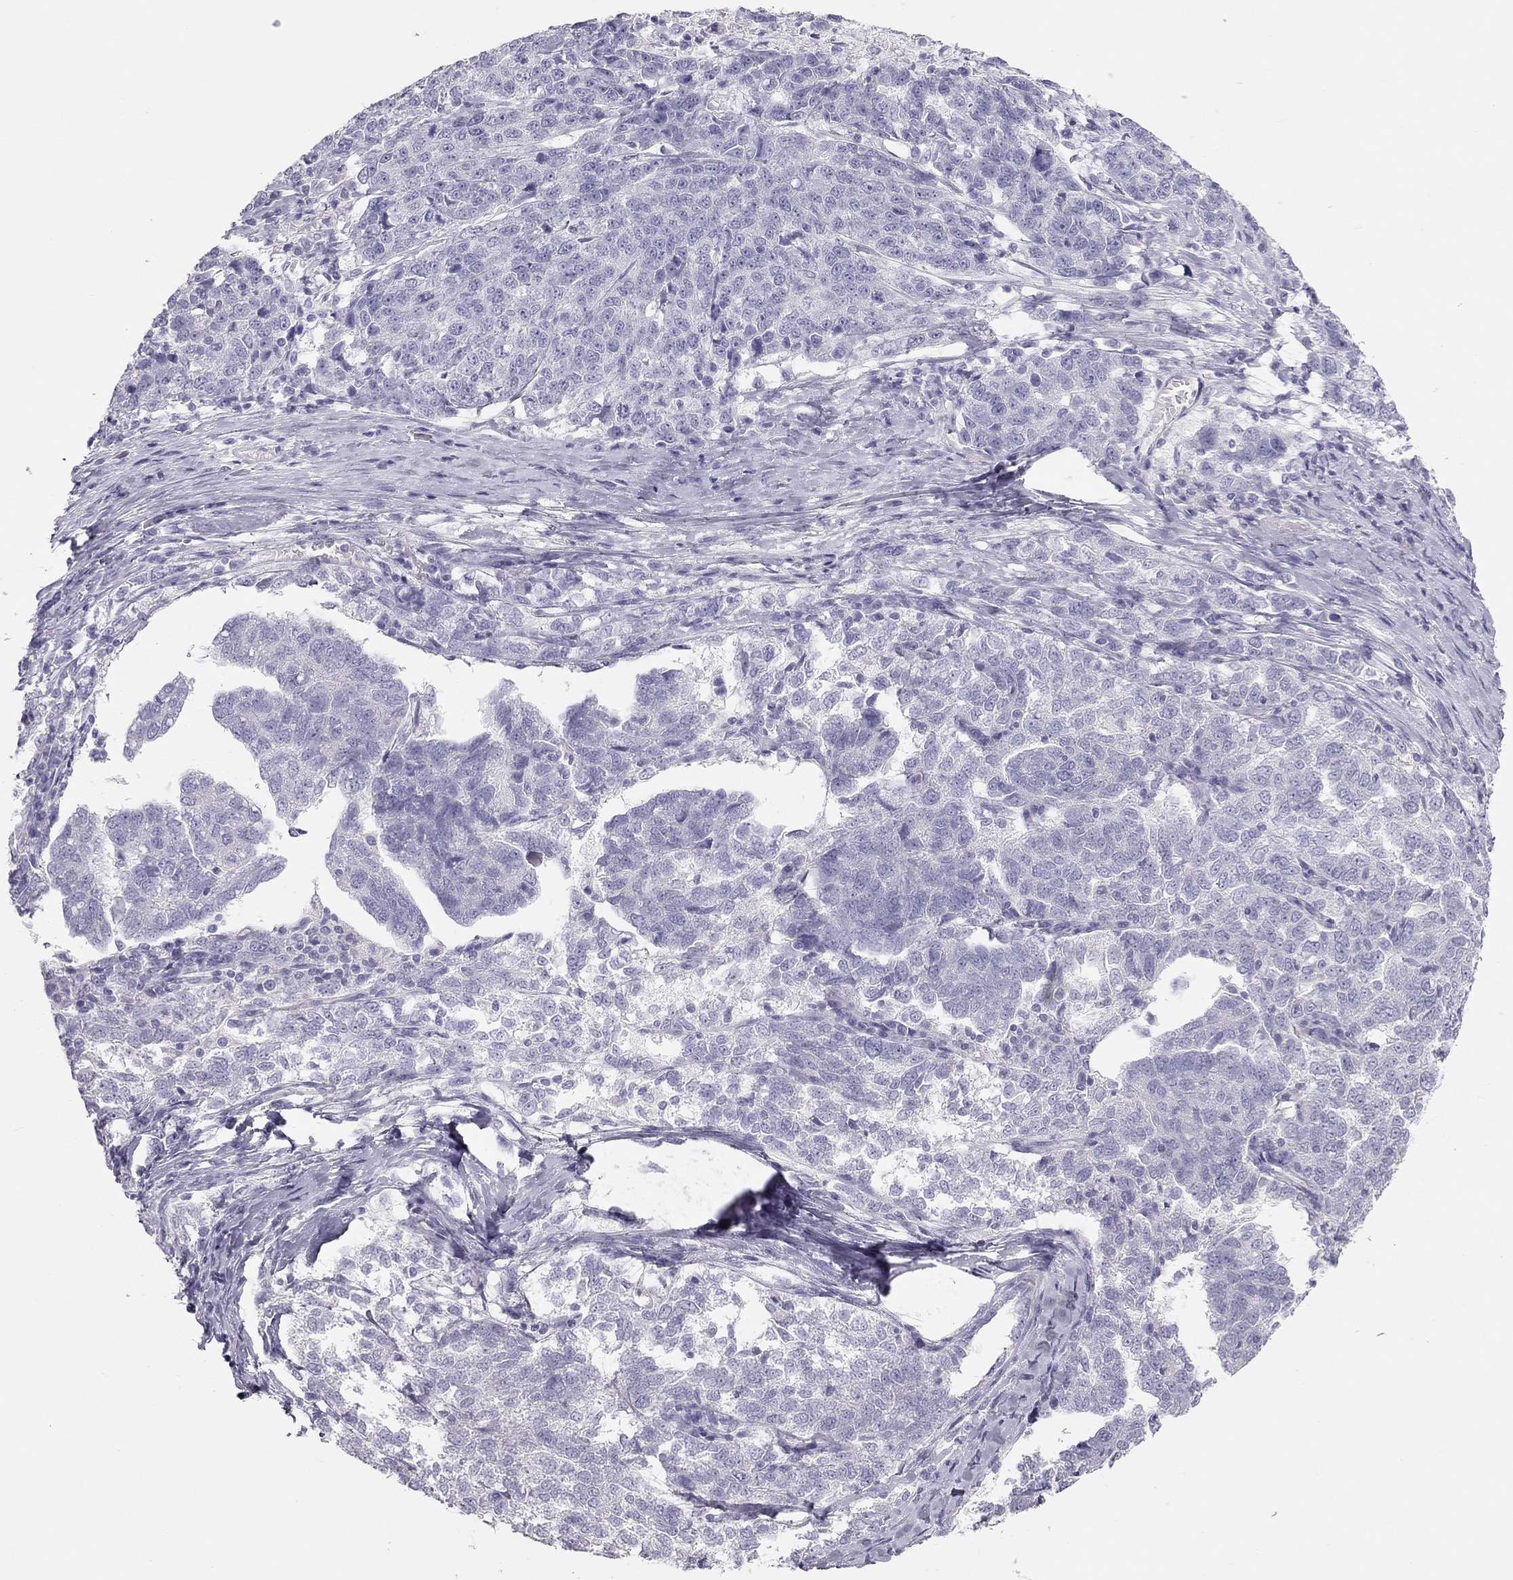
{"staining": {"intensity": "negative", "quantity": "none", "location": "none"}, "tissue": "ovarian cancer", "cell_type": "Tumor cells", "image_type": "cancer", "snomed": [{"axis": "morphology", "description": "Cystadenocarcinoma, serous, NOS"}, {"axis": "topography", "description": "Ovary"}], "caption": "DAB (3,3'-diaminobenzidine) immunohistochemical staining of ovarian serous cystadenocarcinoma exhibits no significant positivity in tumor cells.", "gene": "SPATA12", "patient": {"sex": "female", "age": 71}}